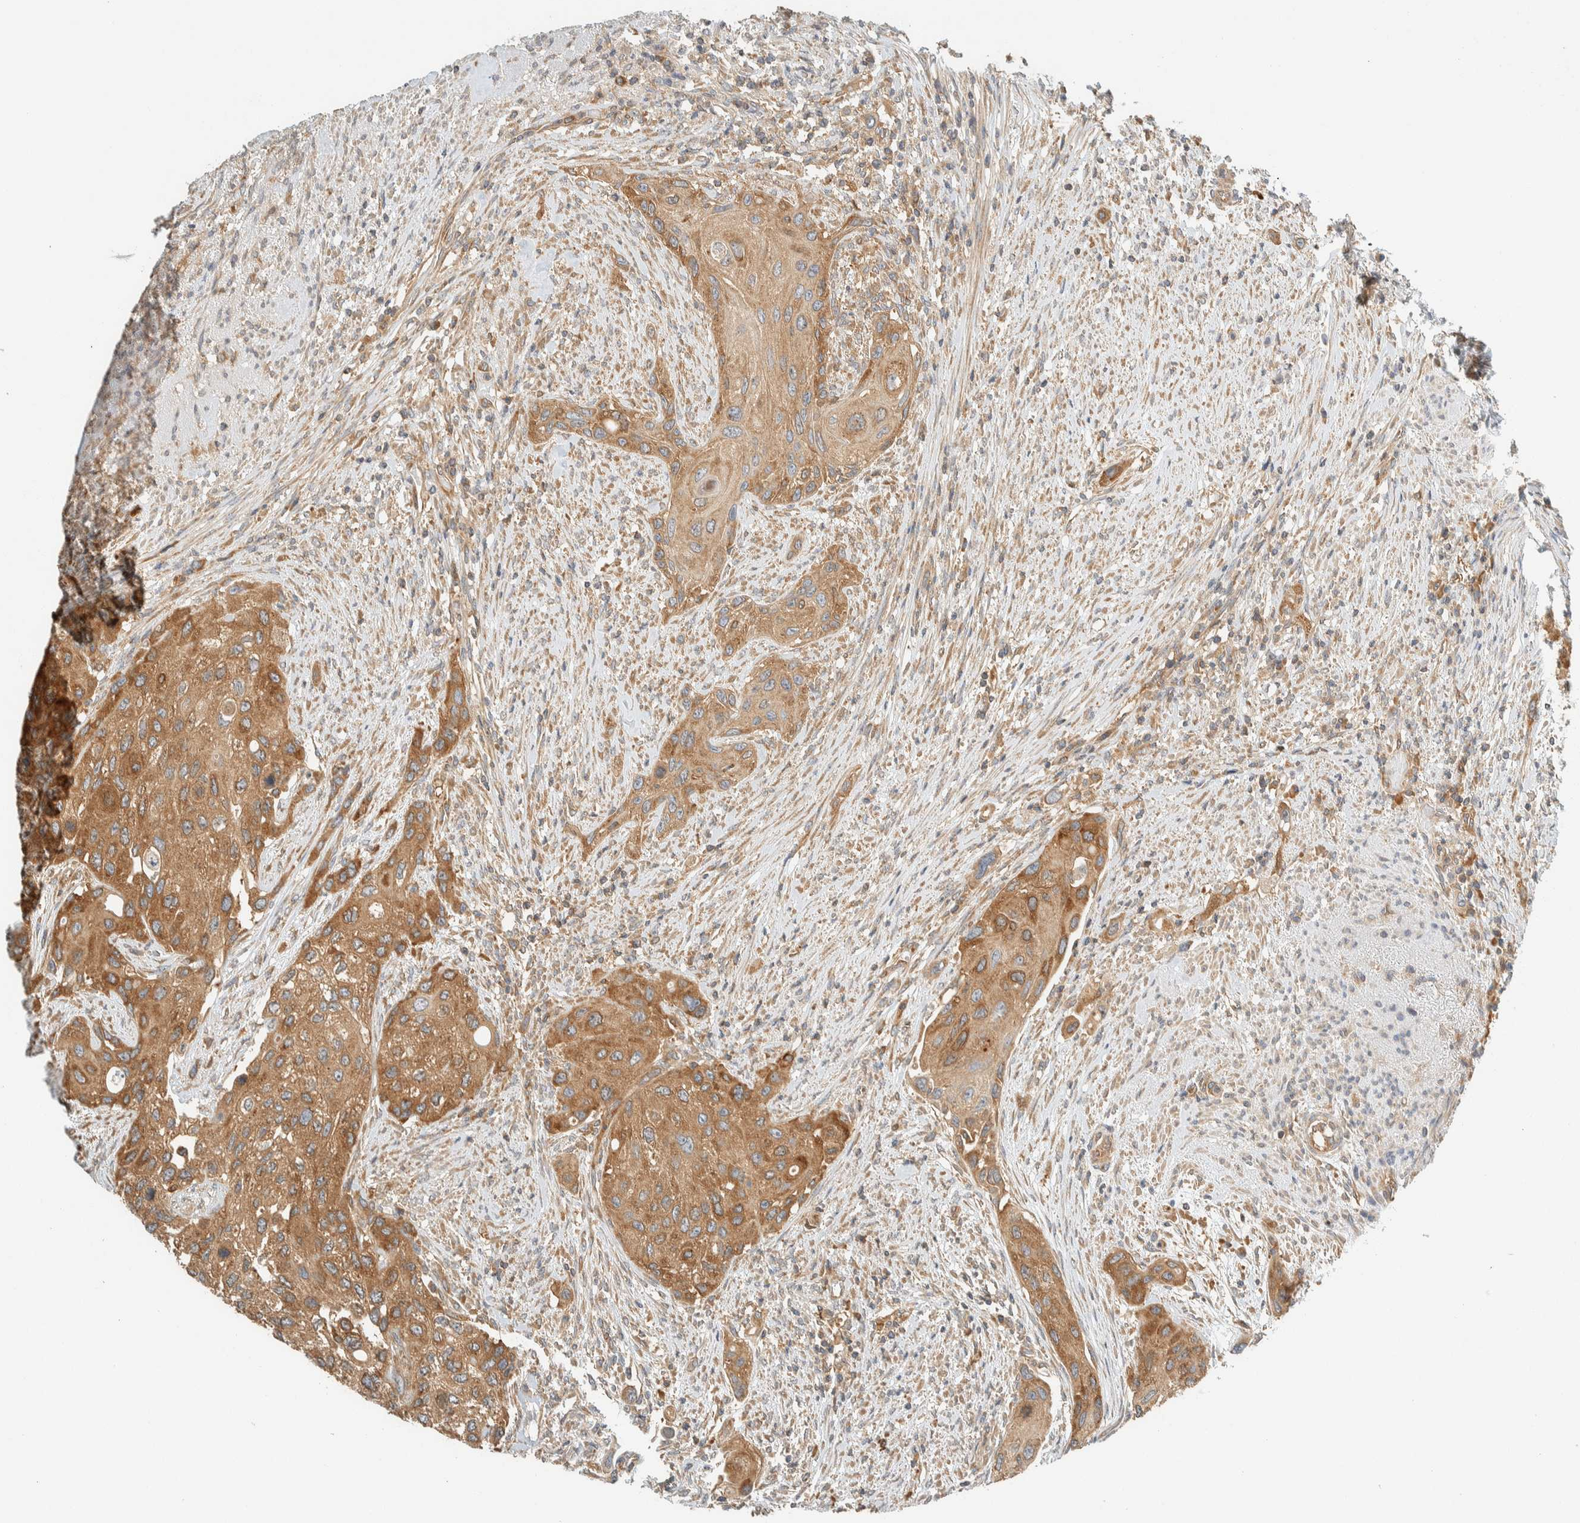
{"staining": {"intensity": "moderate", "quantity": ">75%", "location": "cytoplasmic/membranous"}, "tissue": "urothelial cancer", "cell_type": "Tumor cells", "image_type": "cancer", "snomed": [{"axis": "morphology", "description": "Urothelial carcinoma, High grade"}, {"axis": "topography", "description": "Urinary bladder"}], "caption": "Immunohistochemistry staining of urothelial carcinoma (high-grade), which exhibits medium levels of moderate cytoplasmic/membranous expression in approximately >75% of tumor cells indicating moderate cytoplasmic/membranous protein positivity. The staining was performed using DAB (3,3'-diaminobenzidine) (brown) for protein detection and nuclei were counterstained in hematoxylin (blue).", "gene": "ARFGEF1", "patient": {"sex": "female", "age": 56}}